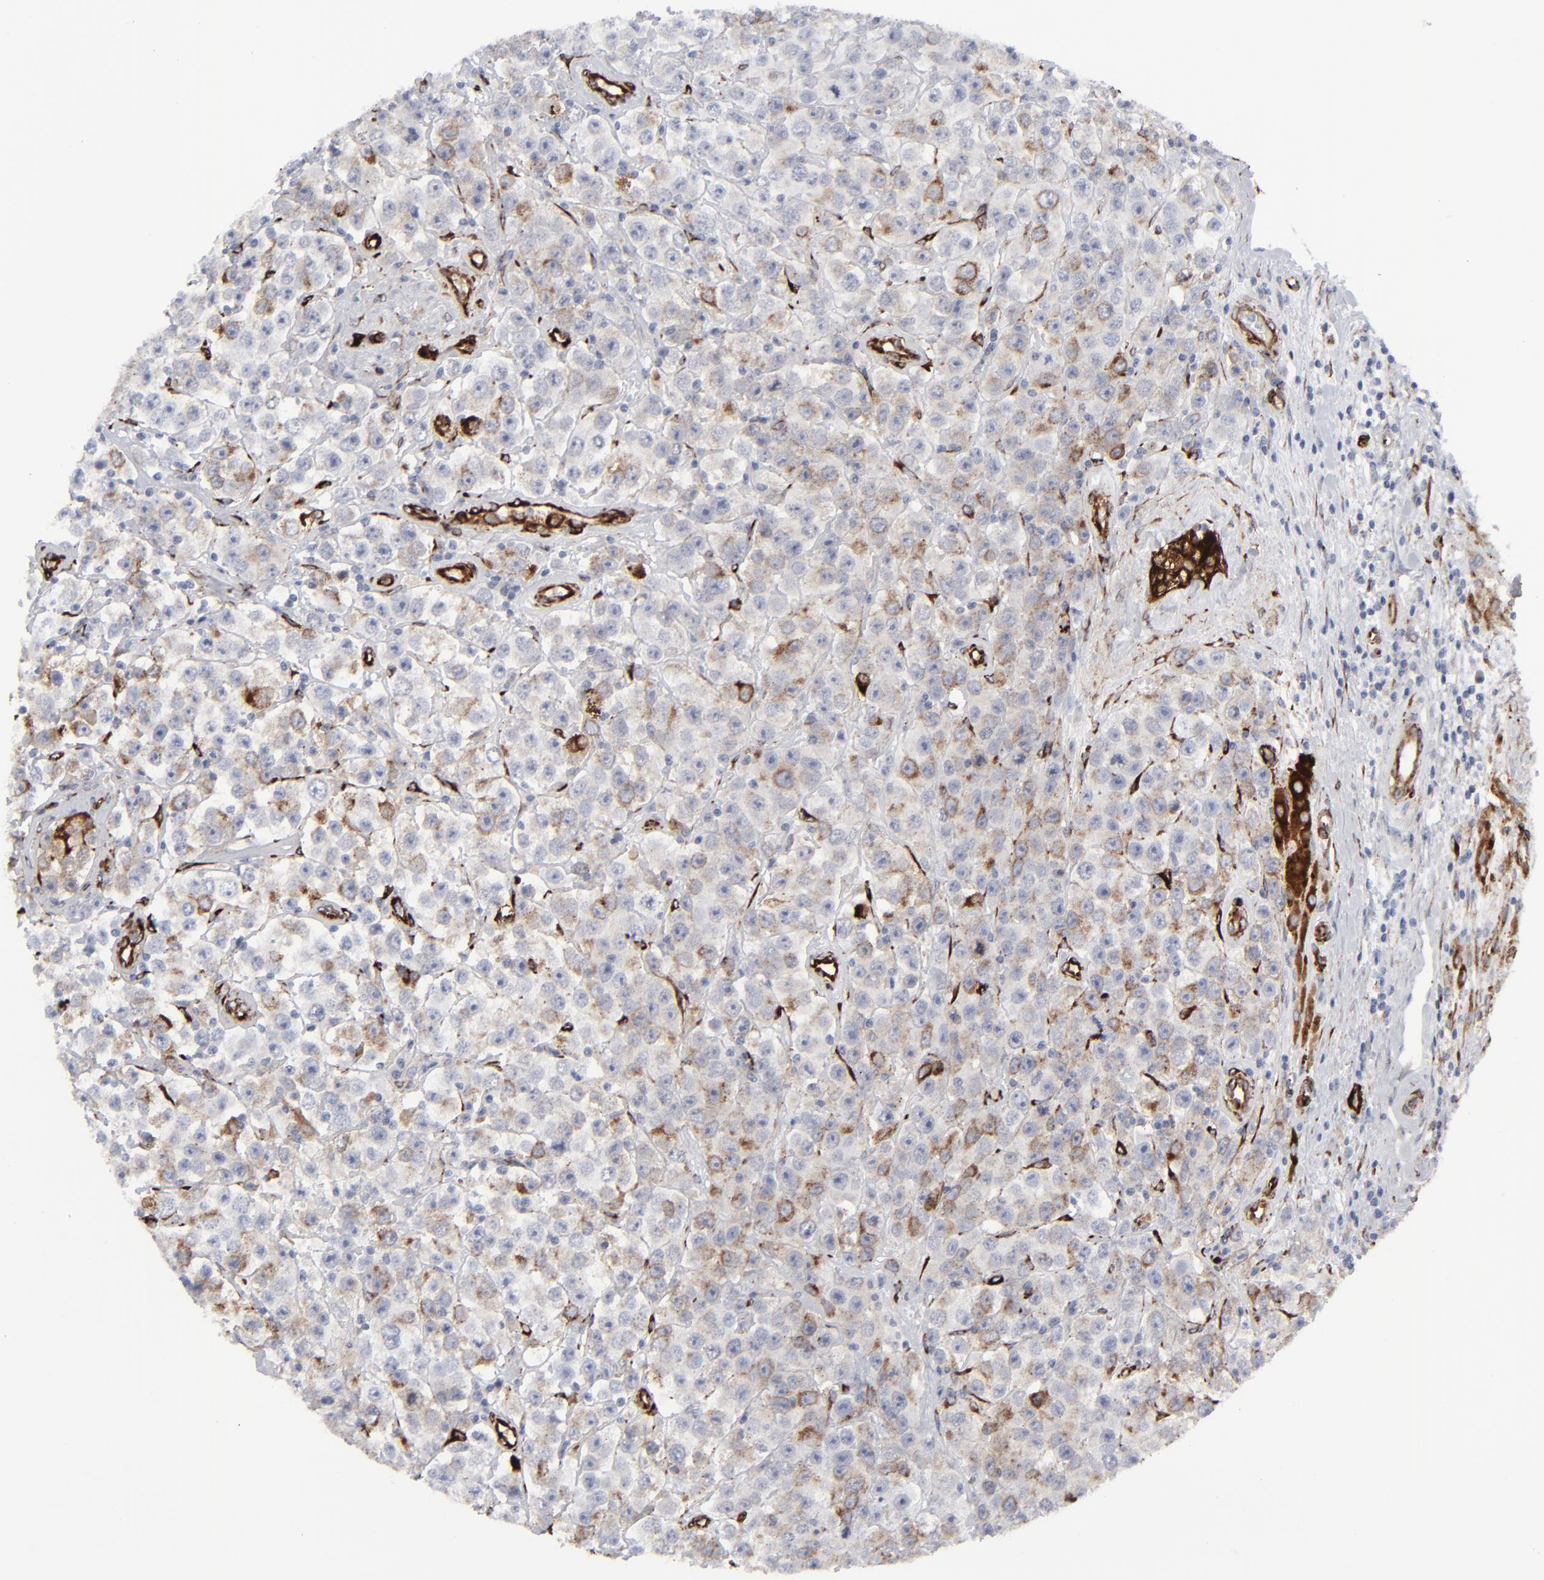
{"staining": {"intensity": "weak", "quantity": "25%-75%", "location": "cytoplasmic/membranous"}, "tissue": "testis cancer", "cell_type": "Tumor cells", "image_type": "cancer", "snomed": [{"axis": "morphology", "description": "Seminoma, NOS"}, {"axis": "topography", "description": "Testis"}], "caption": "Testis cancer (seminoma) stained with a brown dye displays weak cytoplasmic/membranous positive staining in approximately 25%-75% of tumor cells.", "gene": "SPARC", "patient": {"sex": "male", "age": 52}}